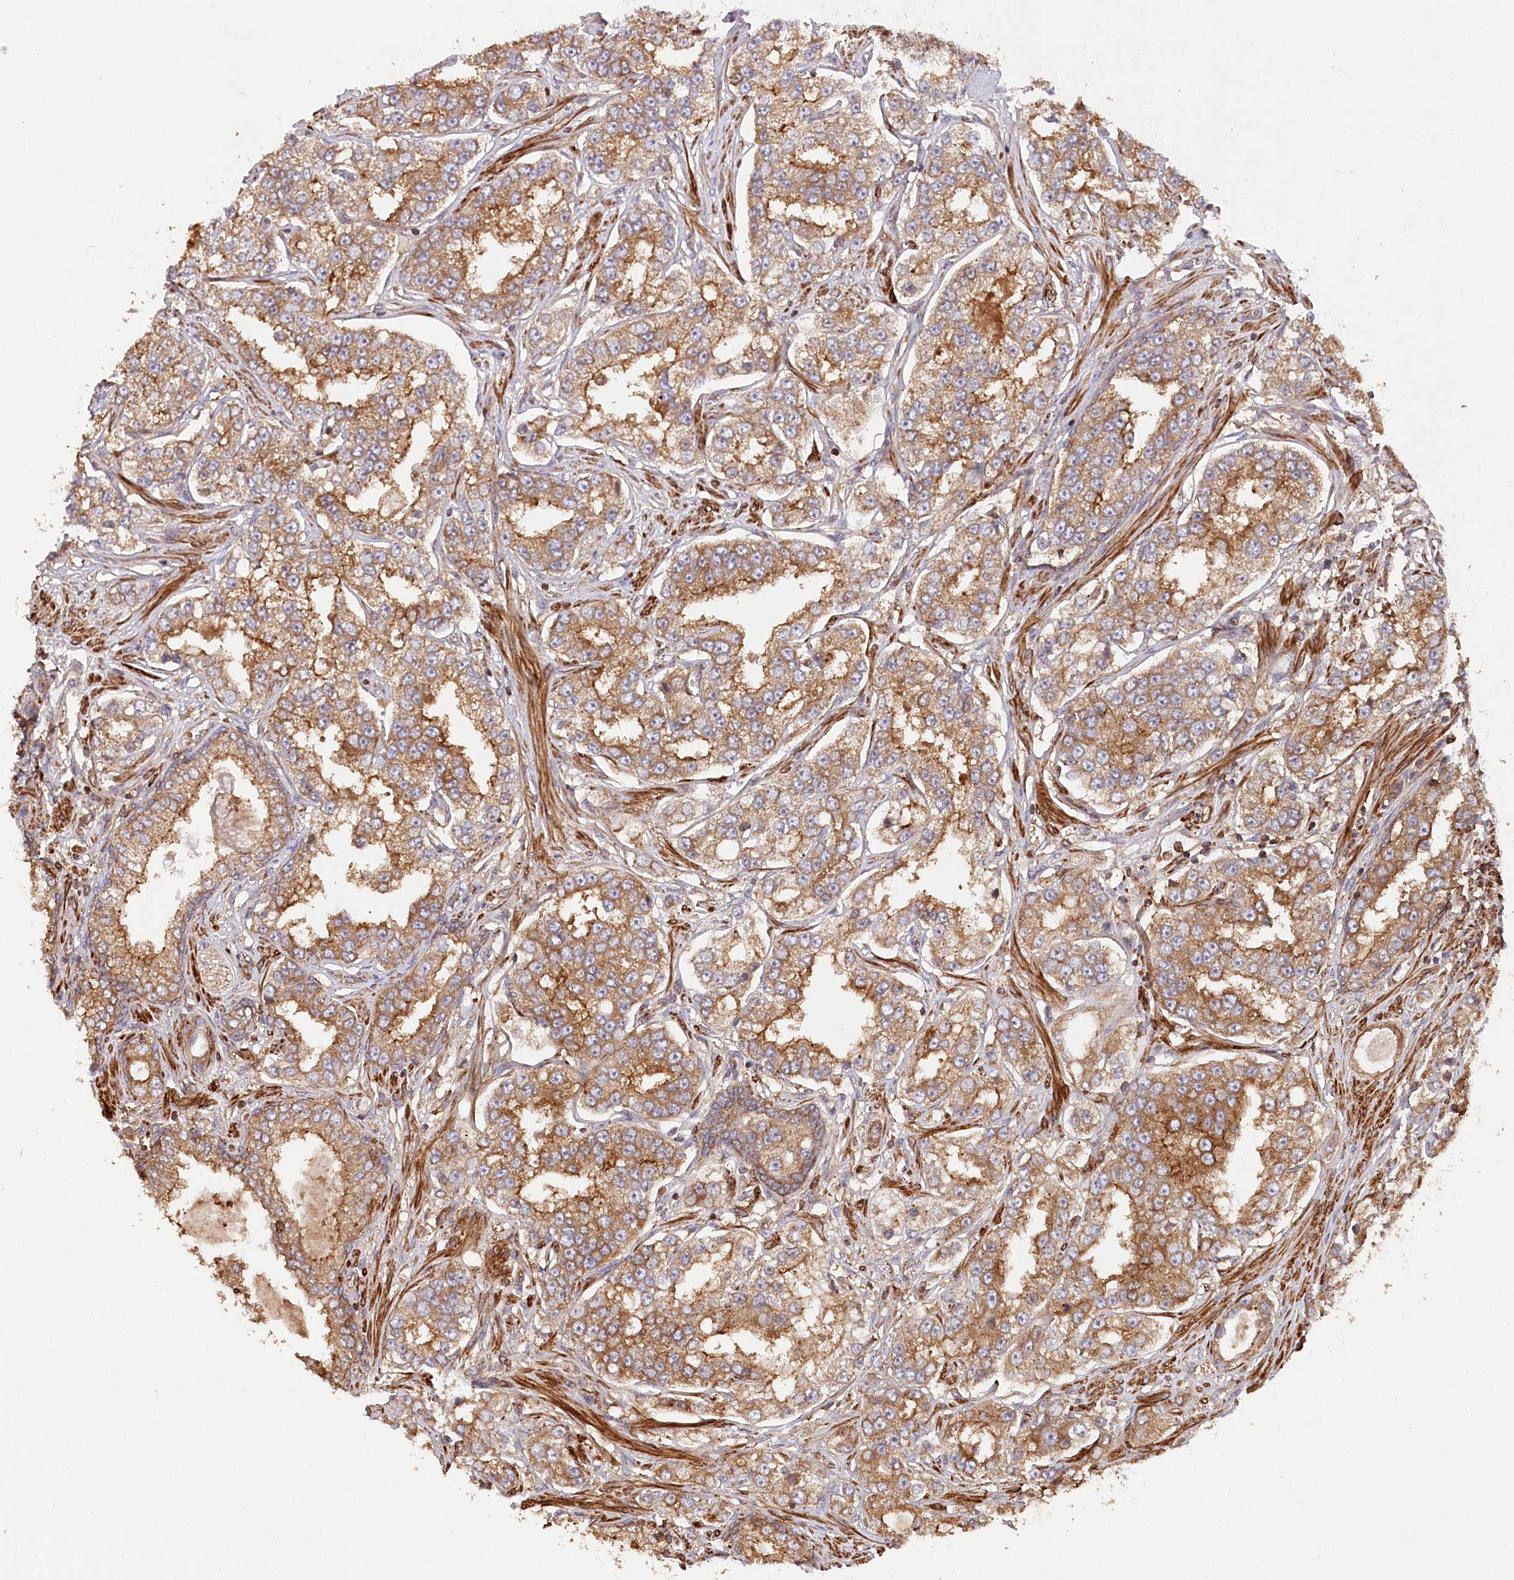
{"staining": {"intensity": "moderate", "quantity": ">75%", "location": "cytoplasmic/membranous"}, "tissue": "prostate cancer", "cell_type": "Tumor cells", "image_type": "cancer", "snomed": [{"axis": "morphology", "description": "Normal tissue, NOS"}, {"axis": "morphology", "description": "Adenocarcinoma, High grade"}, {"axis": "topography", "description": "Prostate"}], "caption": "Adenocarcinoma (high-grade) (prostate) stained with a protein marker reveals moderate staining in tumor cells.", "gene": "PAIP2", "patient": {"sex": "male", "age": 83}}